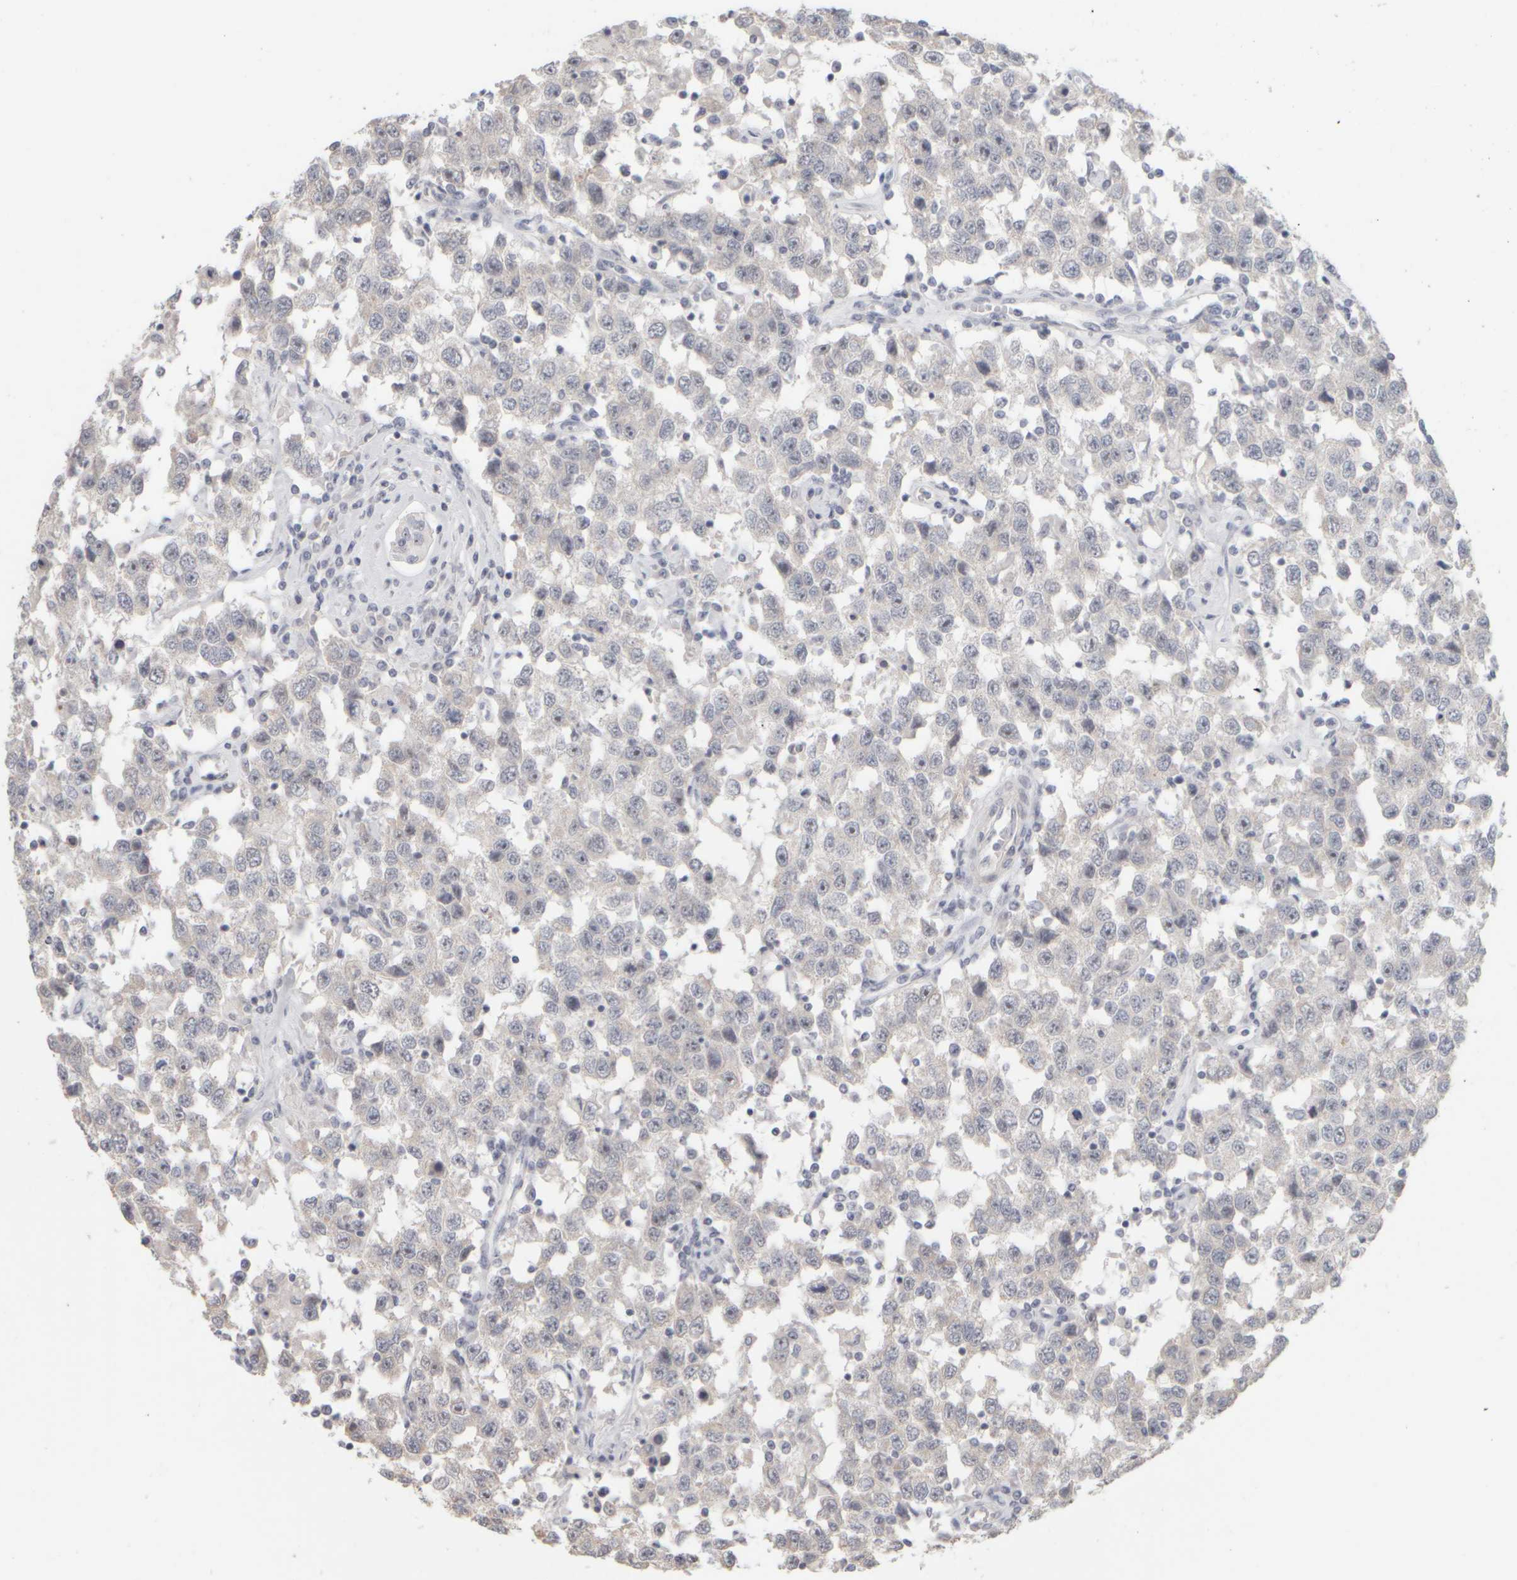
{"staining": {"intensity": "weak", "quantity": "<25%", "location": "nuclear"}, "tissue": "testis cancer", "cell_type": "Tumor cells", "image_type": "cancer", "snomed": [{"axis": "morphology", "description": "Seminoma, NOS"}, {"axis": "topography", "description": "Testis"}], "caption": "An immunohistochemistry micrograph of seminoma (testis) is shown. There is no staining in tumor cells of seminoma (testis). Brightfield microscopy of immunohistochemistry stained with DAB (3,3'-diaminobenzidine) (brown) and hematoxylin (blue), captured at high magnification.", "gene": "DCXR", "patient": {"sex": "male", "age": 41}}